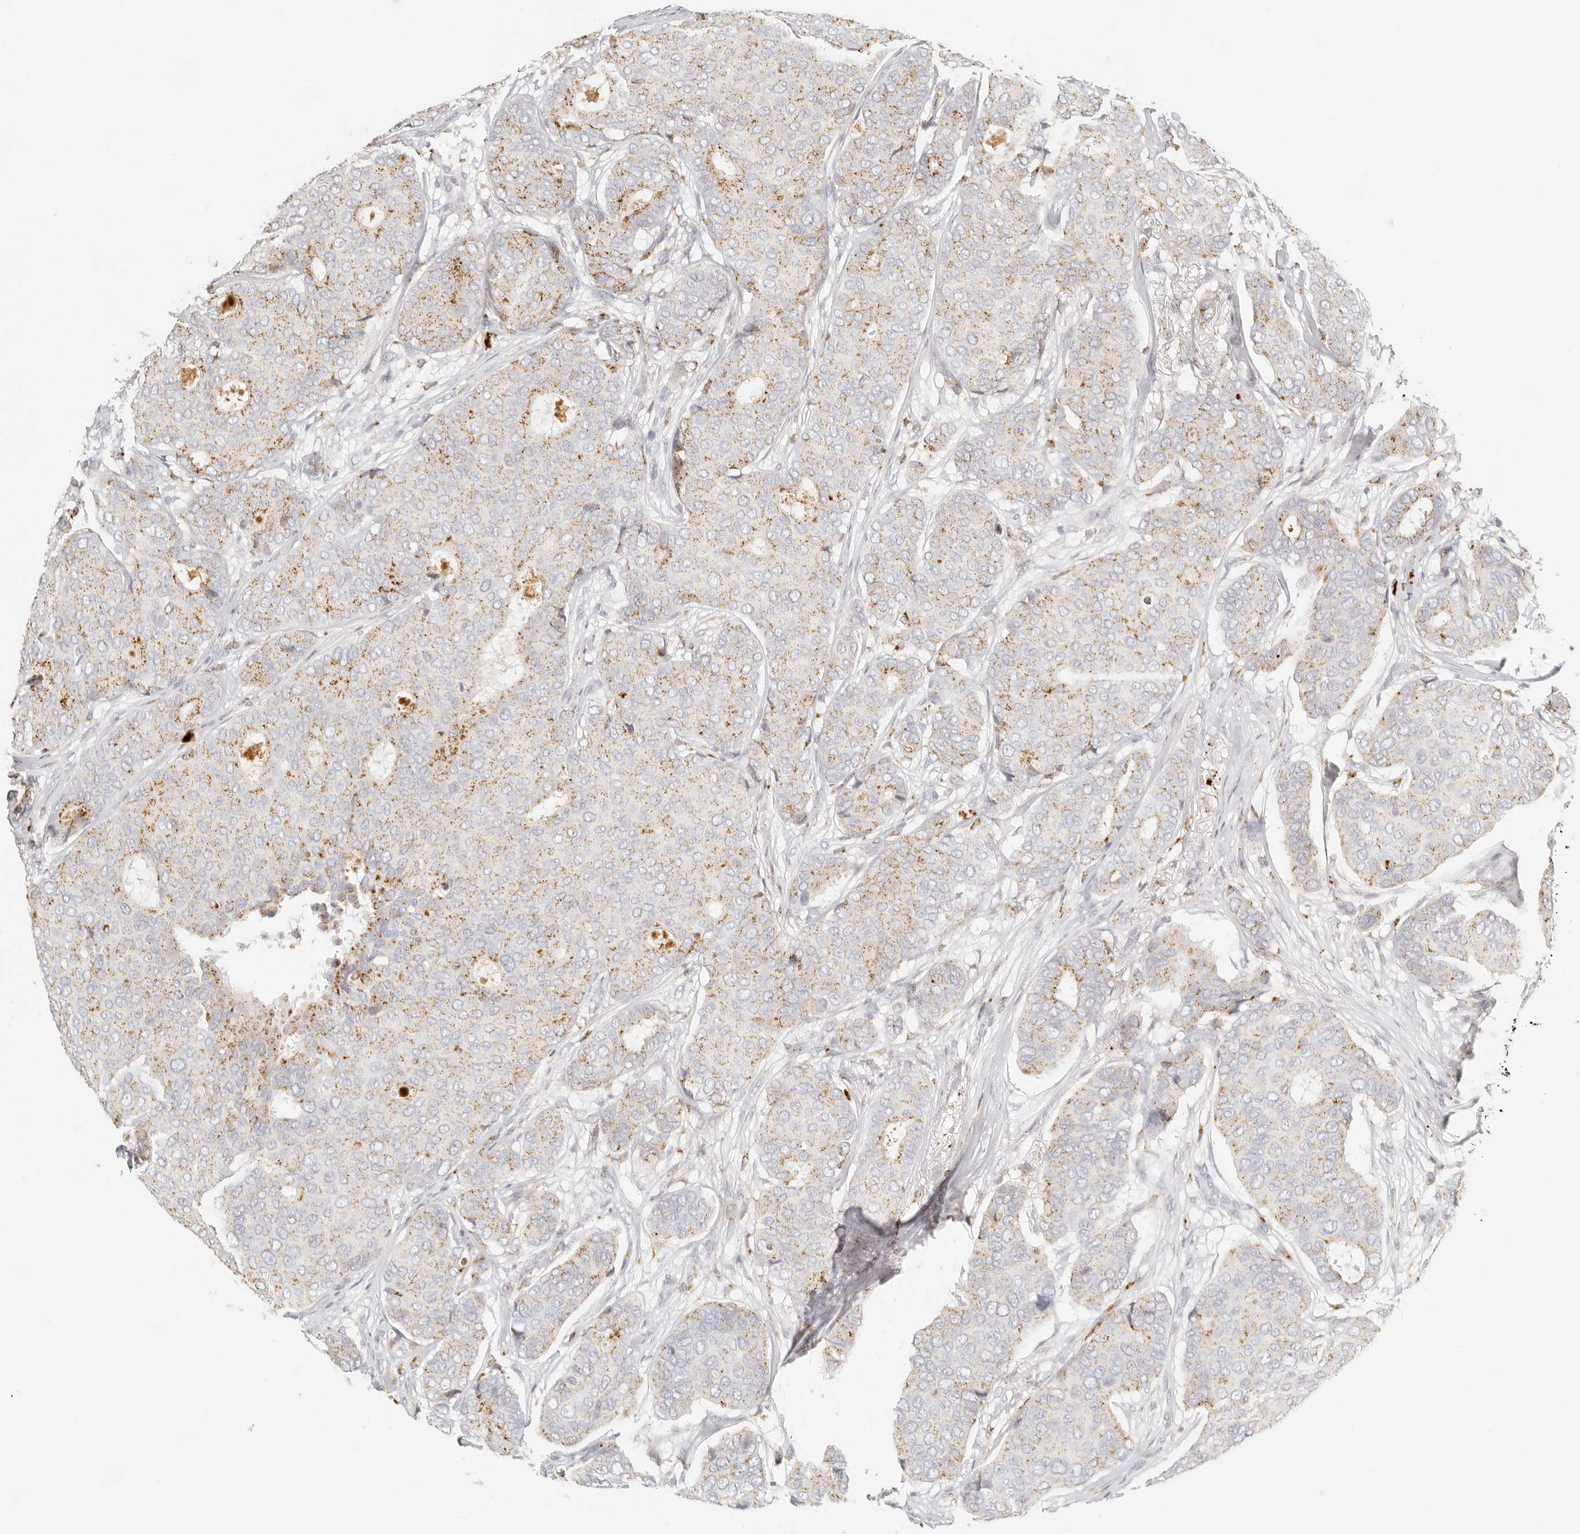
{"staining": {"intensity": "moderate", "quantity": "25%-75%", "location": "cytoplasmic/membranous"}, "tissue": "breast cancer", "cell_type": "Tumor cells", "image_type": "cancer", "snomed": [{"axis": "morphology", "description": "Duct carcinoma"}, {"axis": "topography", "description": "Breast"}], "caption": "Protein staining by IHC displays moderate cytoplasmic/membranous positivity in about 25%-75% of tumor cells in breast cancer.", "gene": "RNASET2", "patient": {"sex": "female", "age": 75}}